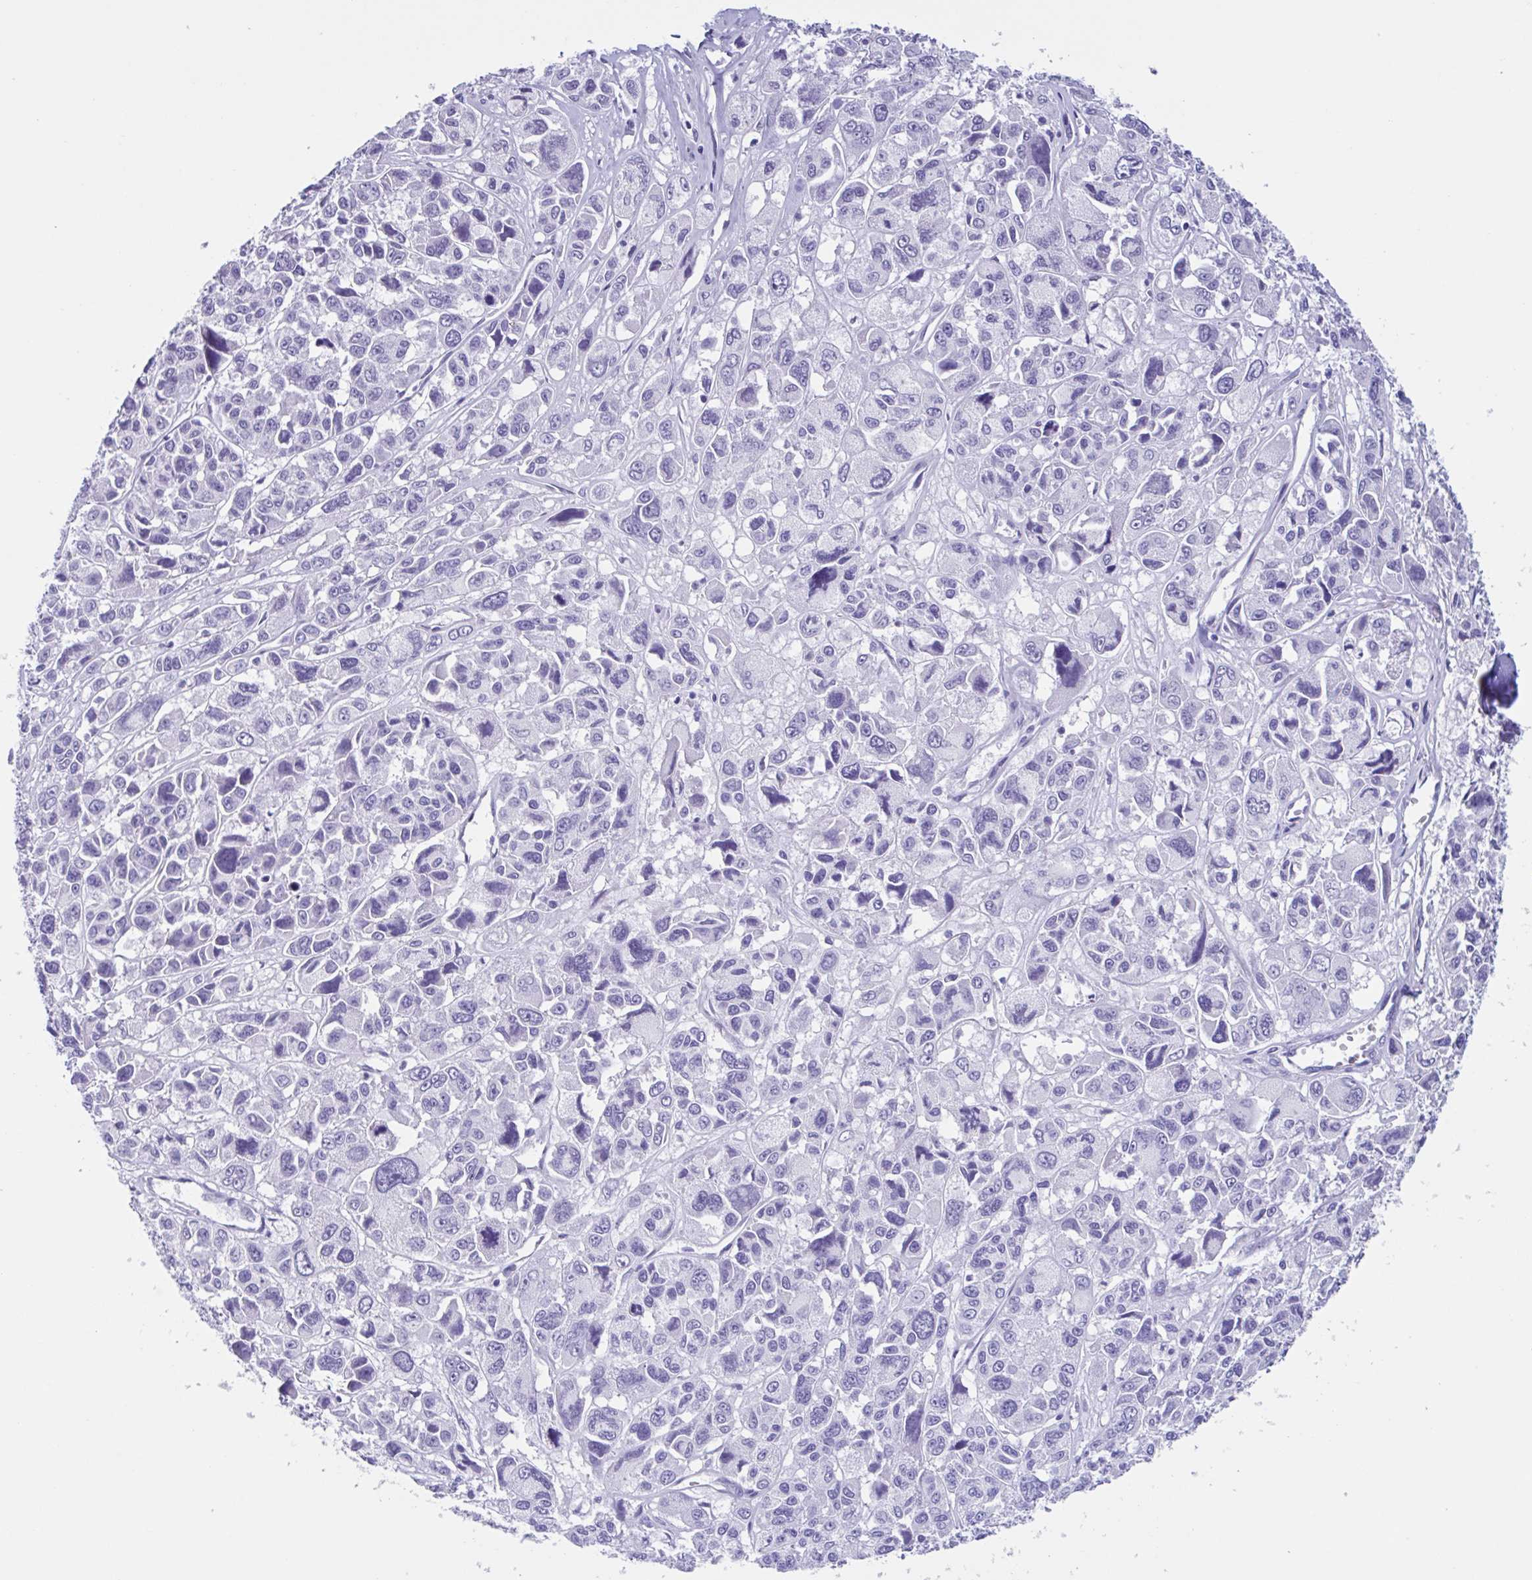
{"staining": {"intensity": "negative", "quantity": "none", "location": "none"}, "tissue": "melanoma", "cell_type": "Tumor cells", "image_type": "cancer", "snomed": [{"axis": "morphology", "description": "Malignant melanoma, NOS"}, {"axis": "topography", "description": "Skin"}], "caption": "Tumor cells are negative for protein expression in human malignant melanoma. Nuclei are stained in blue.", "gene": "USP35", "patient": {"sex": "female", "age": 66}}